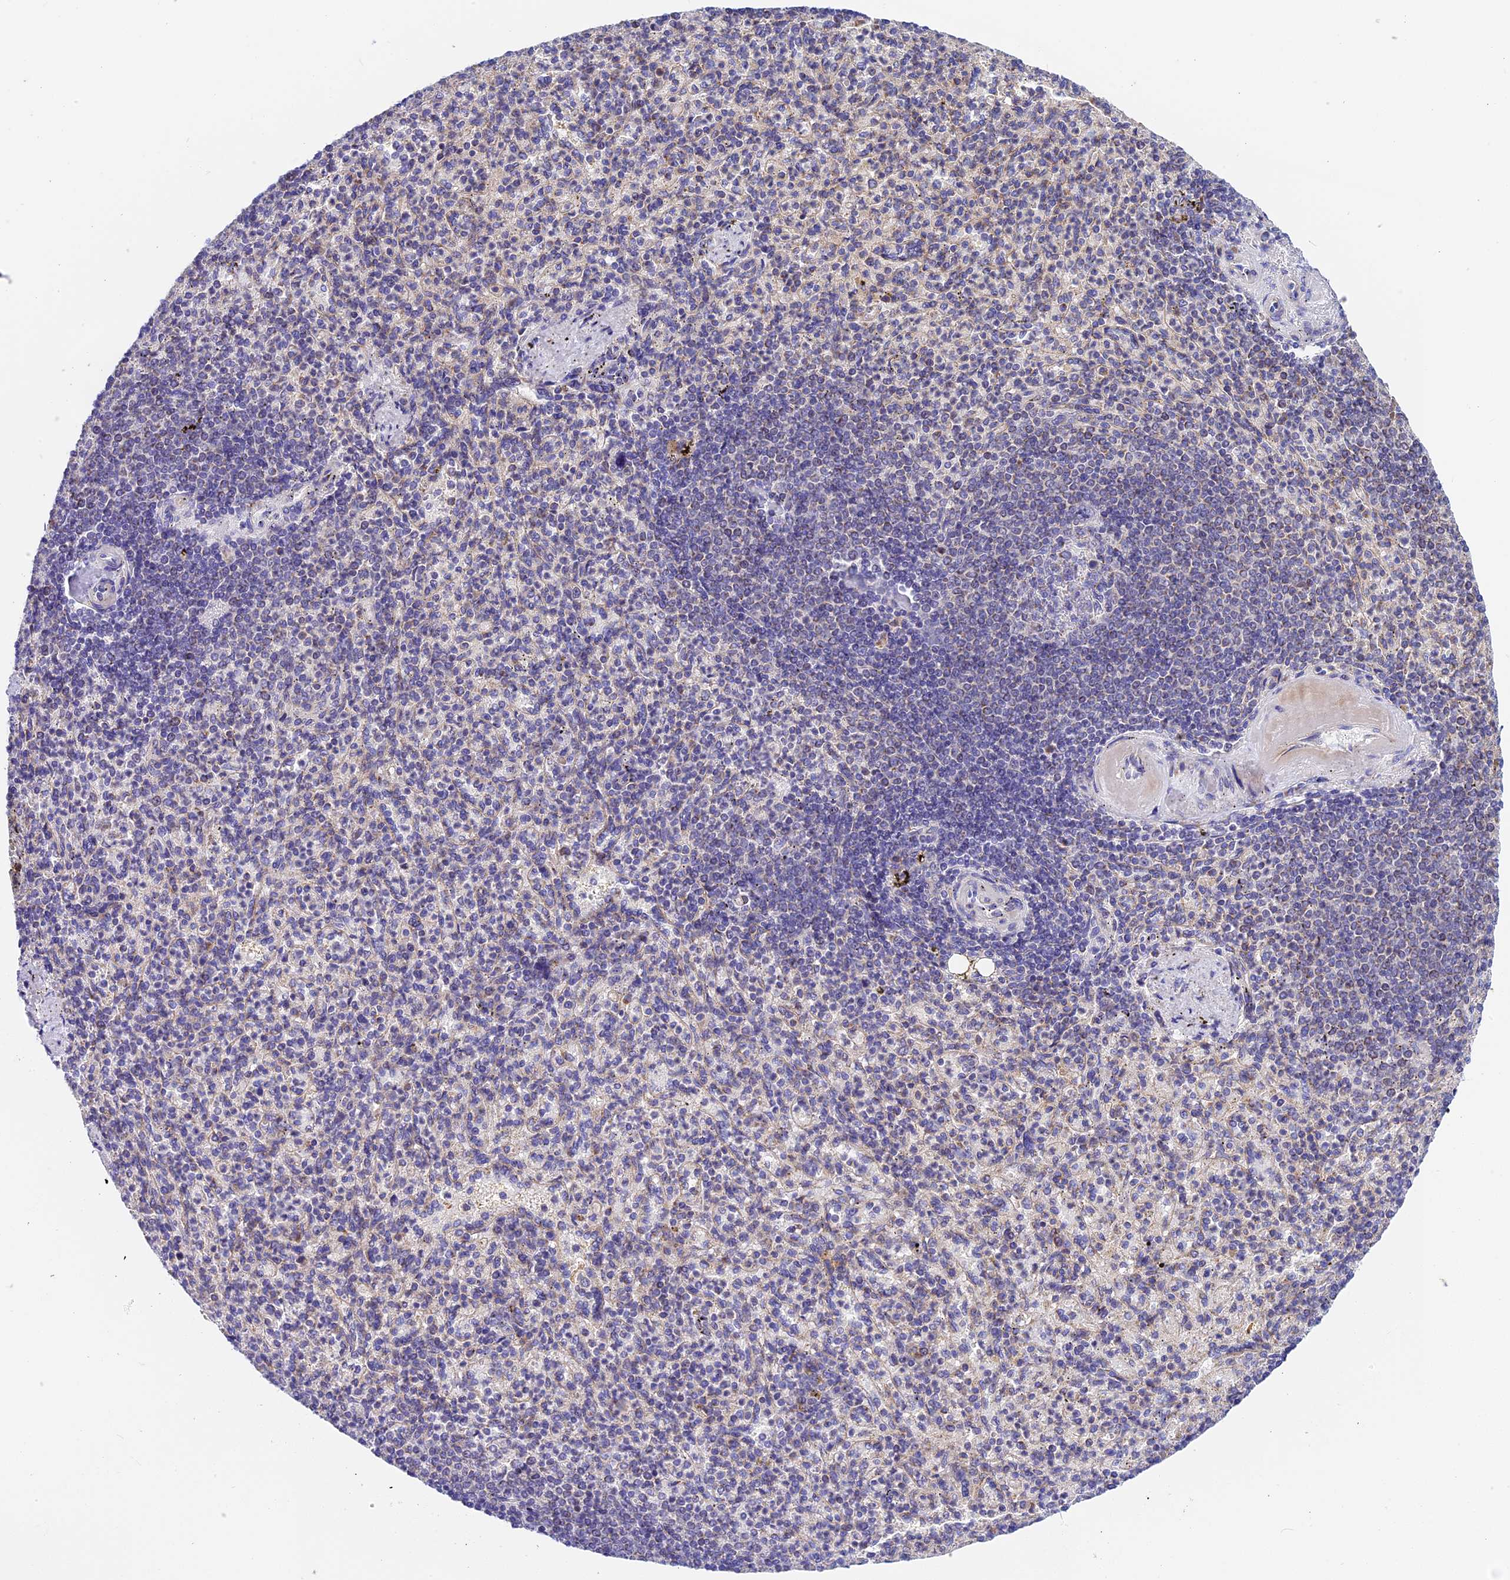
{"staining": {"intensity": "moderate", "quantity": "25%-75%", "location": "cytoplasmic/membranous"}, "tissue": "spleen", "cell_type": "Cells in red pulp", "image_type": "normal", "snomed": [{"axis": "morphology", "description": "Normal tissue, NOS"}, {"axis": "topography", "description": "Spleen"}], "caption": "Approximately 25%-75% of cells in red pulp in normal spleen demonstrate moderate cytoplasmic/membranous protein staining as visualized by brown immunohistochemical staining.", "gene": "MRAS", "patient": {"sex": "female", "age": 74}}